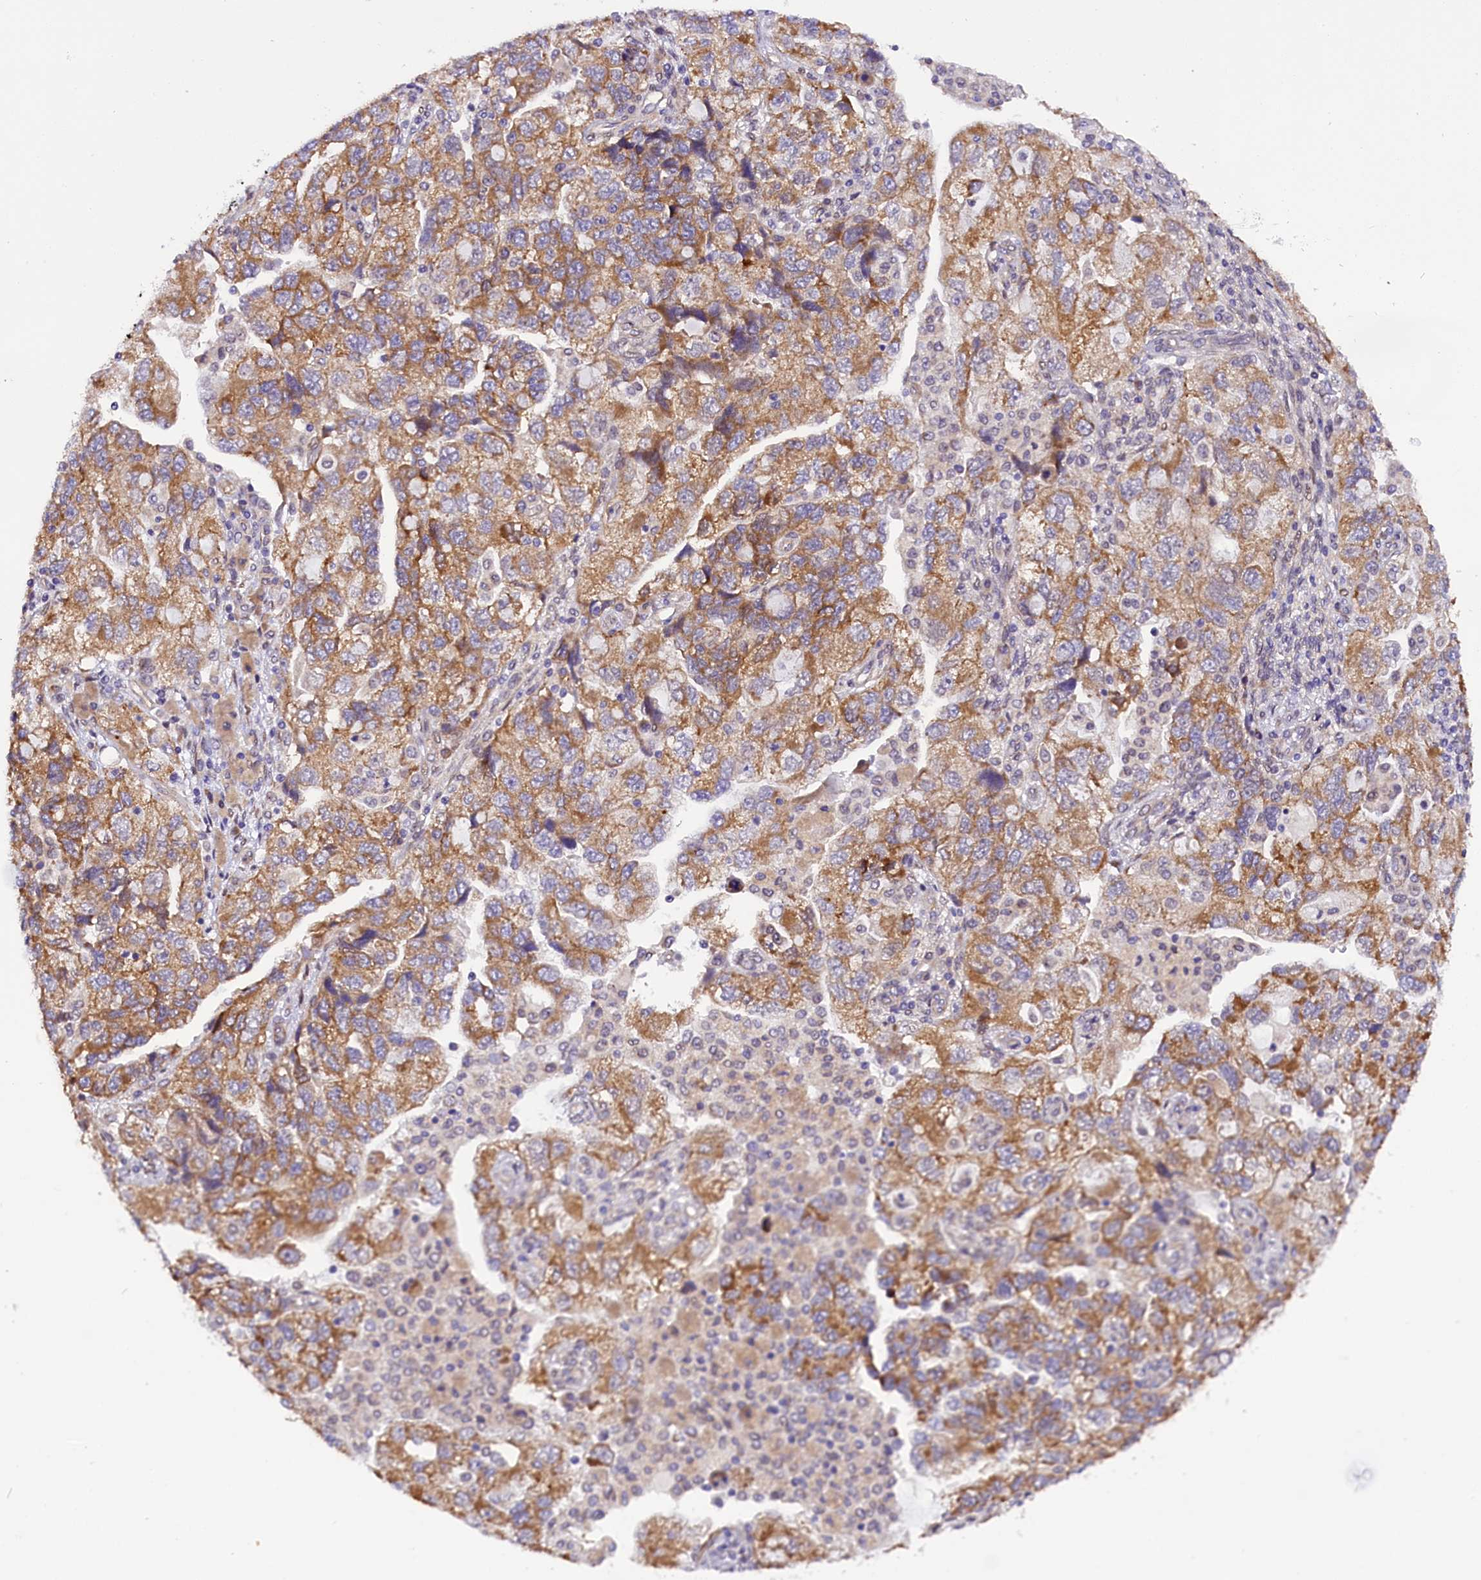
{"staining": {"intensity": "moderate", "quantity": ">75%", "location": "cytoplasmic/membranous"}, "tissue": "ovarian cancer", "cell_type": "Tumor cells", "image_type": "cancer", "snomed": [{"axis": "morphology", "description": "Carcinoma, NOS"}, {"axis": "morphology", "description": "Cystadenocarcinoma, serous, NOS"}, {"axis": "topography", "description": "Ovary"}], "caption": "Immunohistochemistry (IHC) image of human ovarian cancer (serous cystadenocarcinoma) stained for a protein (brown), which demonstrates medium levels of moderate cytoplasmic/membranous expression in approximately >75% of tumor cells.", "gene": "UACA", "patient": {"sex": "female", "age": 69}}